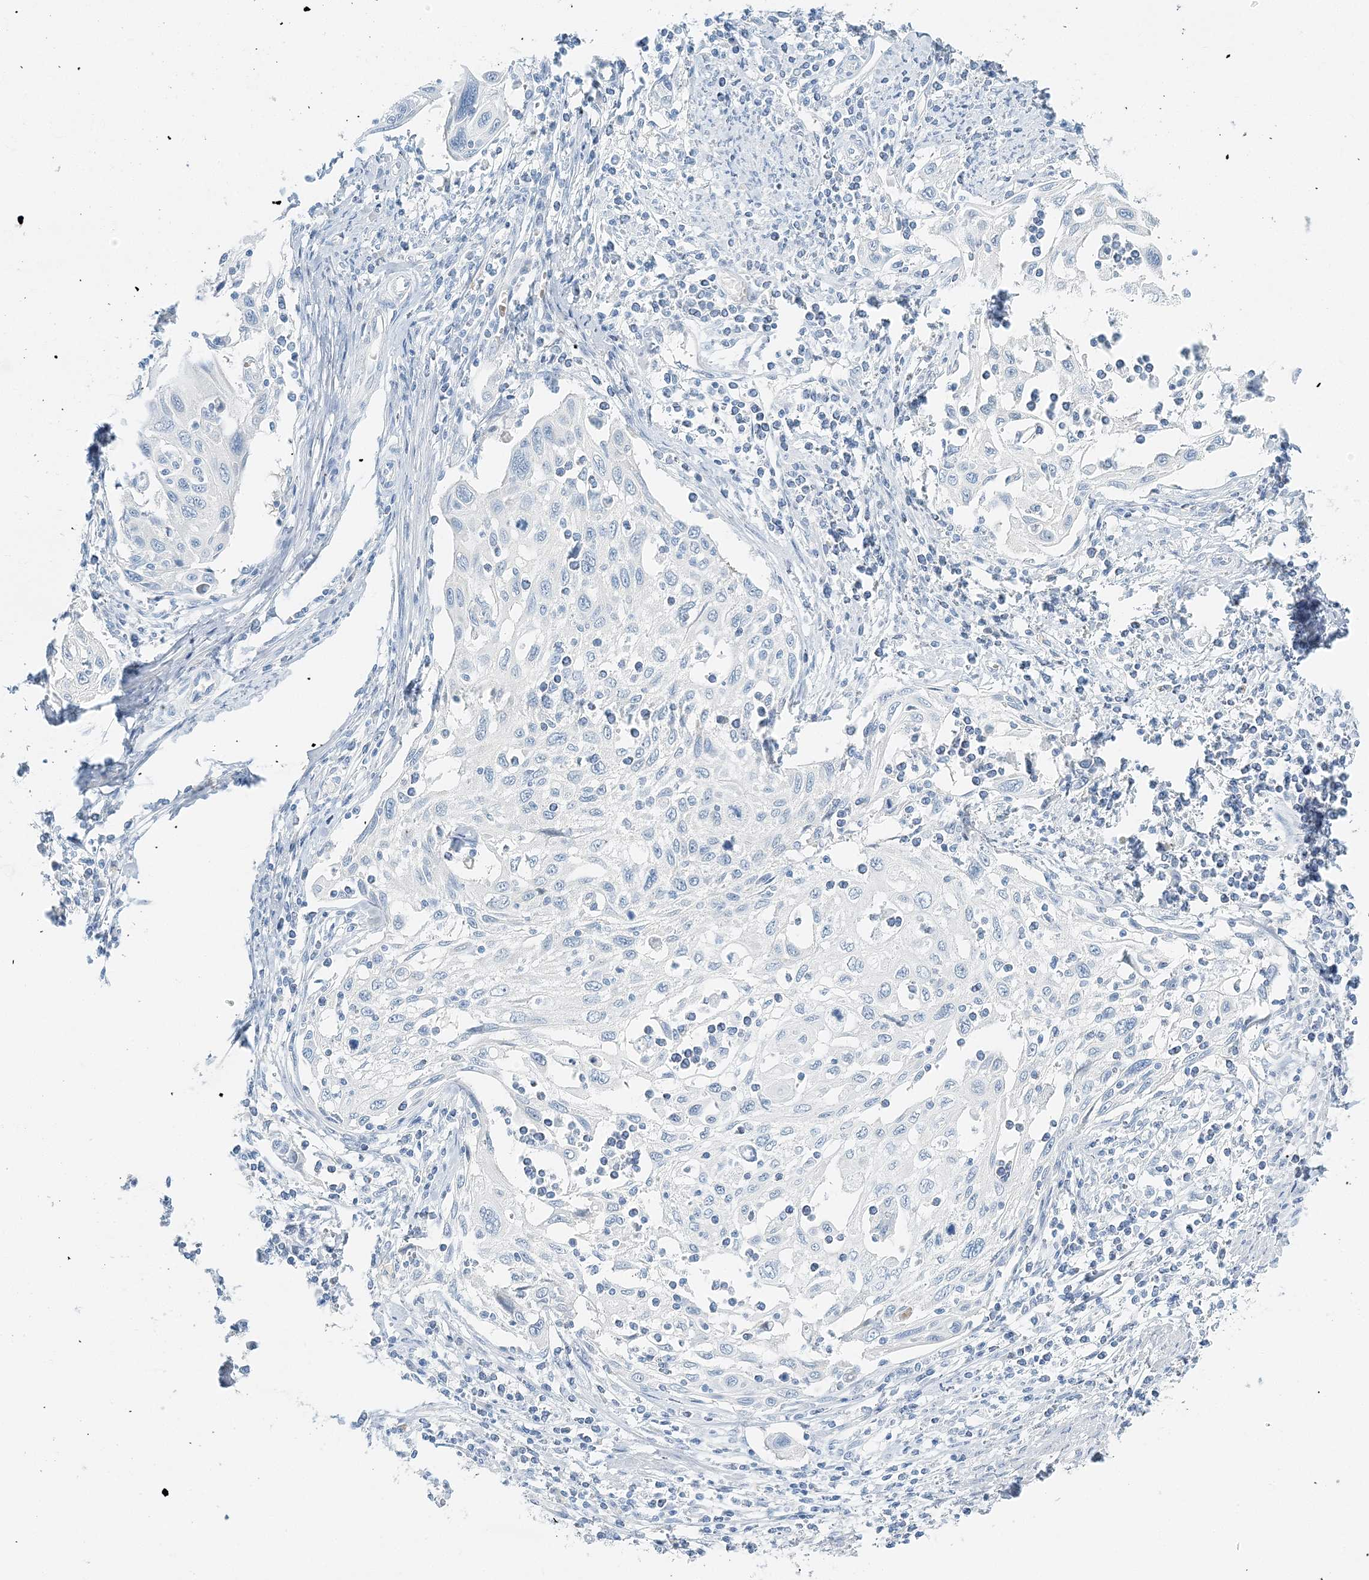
{"staining": {"intensity": "negative", "quantity": "none", "location": "none"}, "tissue": "cervical cancer", "cell_type": "Tumor cells", "image_type": "cancer", "snomed": [{"axis": "morphology", "description": "Squamous cell carcinoma, NOS"}, {"axis": "topography", "description": "Cervix"}], "caption": "Immunohistochemistry (IHC) of cervical cancer exhibits no staining in tumor cells.", "gene": "VILL", "patient": {"sex": "female", "age": 70}}